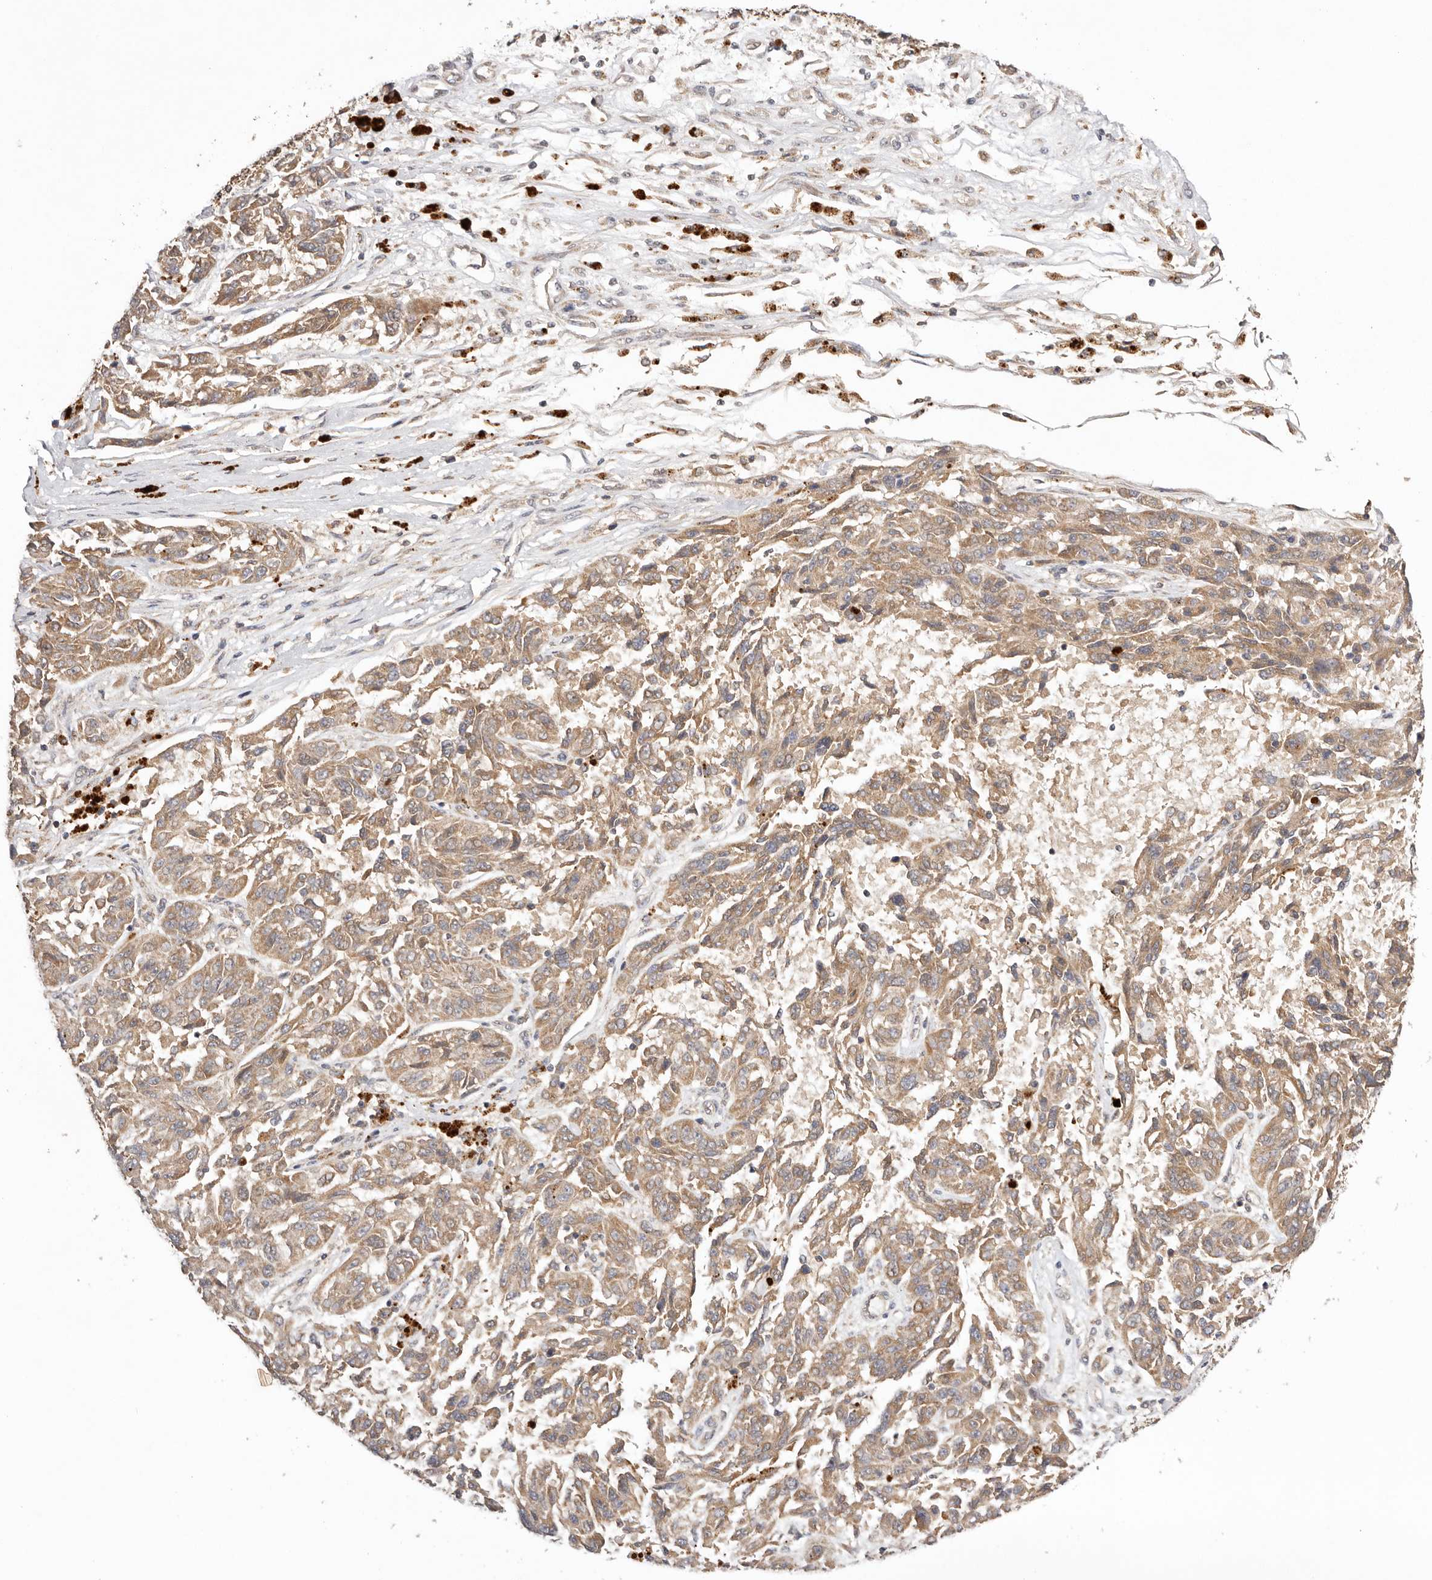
{"staining": {"intensity": "moderate", "quantity": ">75%", "location": "cytoplasmic/membranous"}, "tissue": "melanoma", "cell_type": "Tumor cells", "image_type": "cancer", "snomed": [{"axis": "morphology", "description": "Malignant melanoma, NOS"}, {"axis": "topography", "description": "Skin"}], "caption": "Tumor cells display medium levels of moderate cytoplasmic/membranous staining in approximately >75% of cells in melanoma.", "gene": "UBR2", "patient": {"sex": "male", "age": 53}}